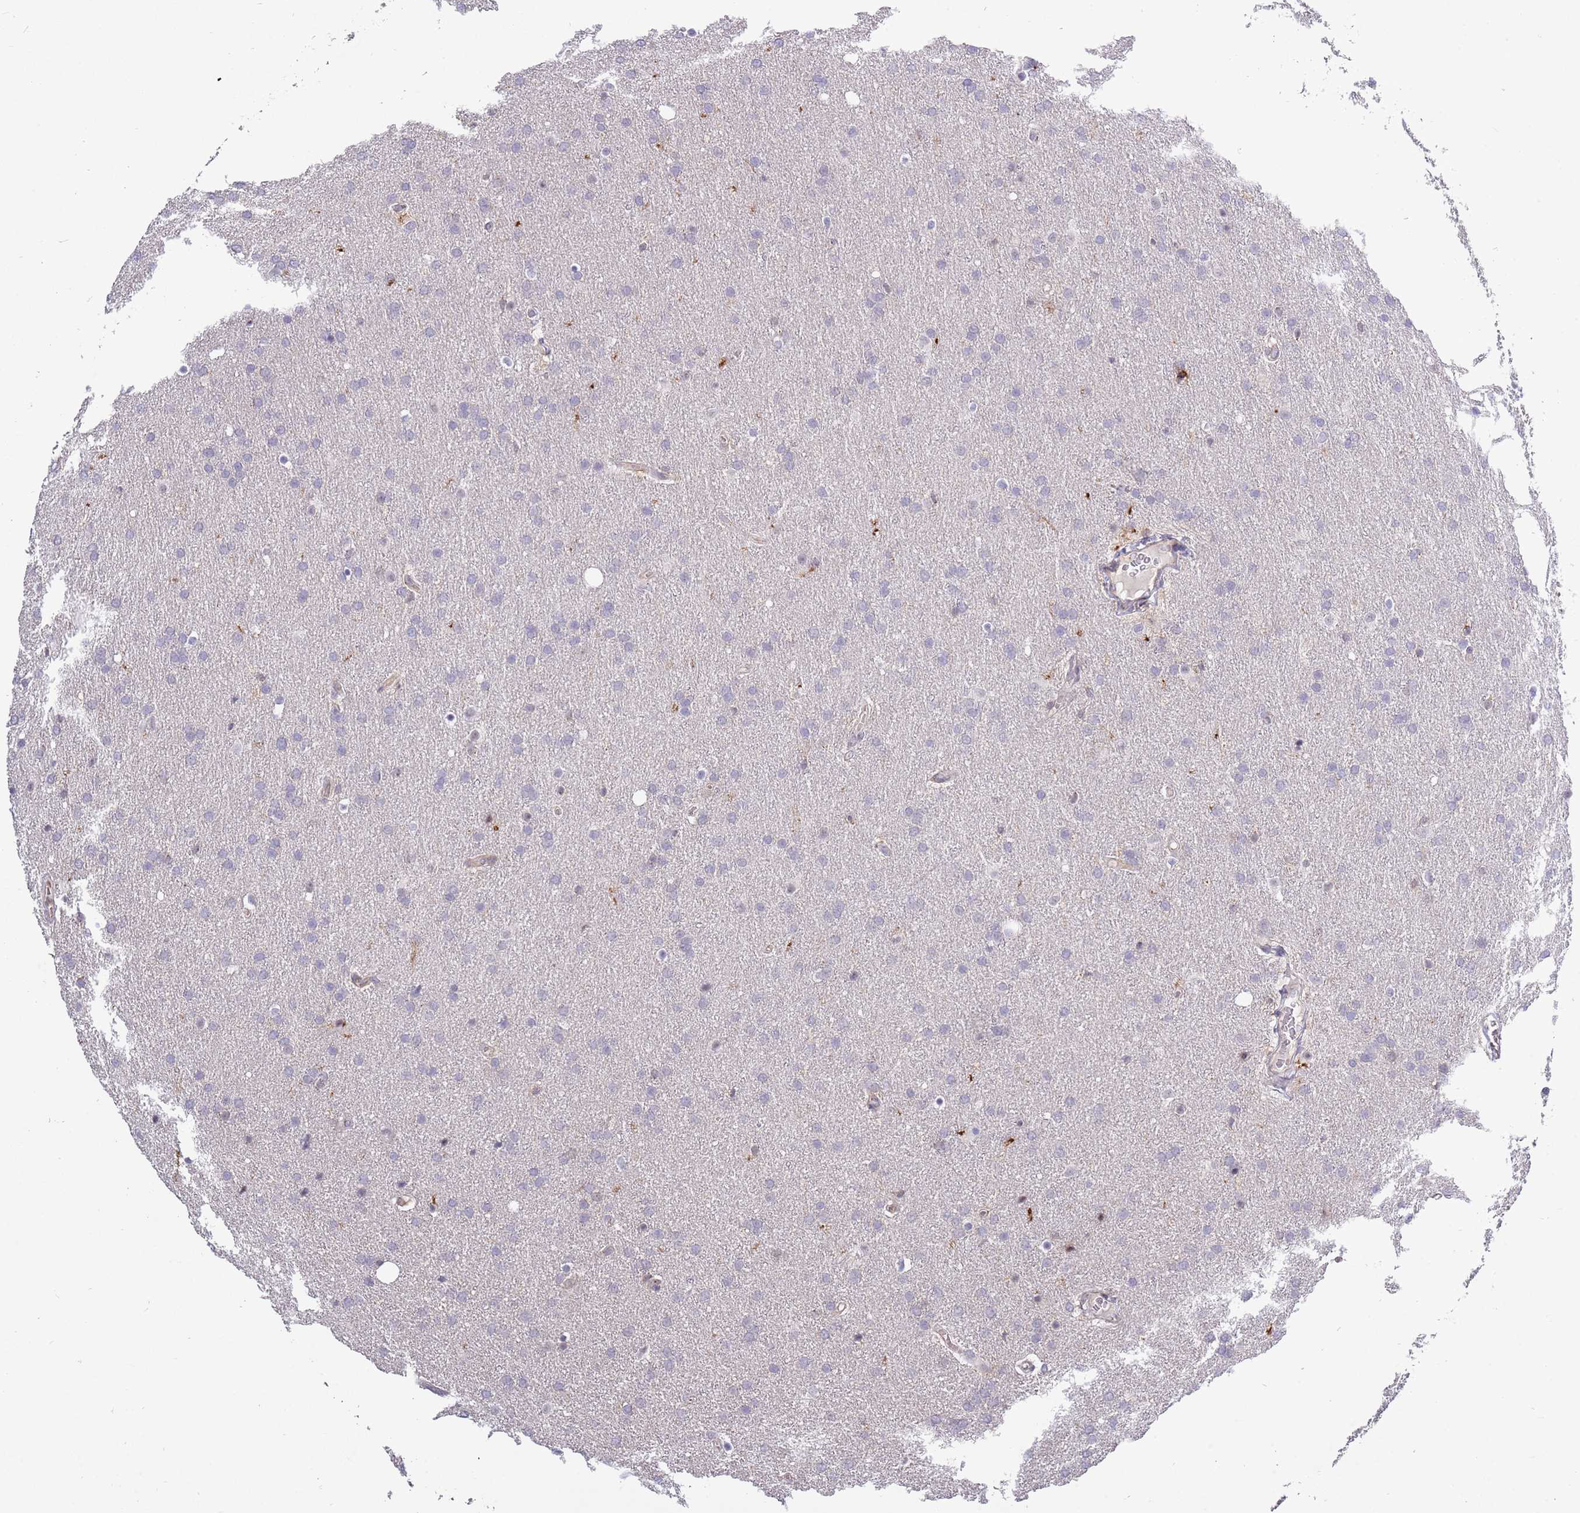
{"staining": {"intensity": "negative", "quantity": "none", "location": "none"}, "tissue": "glioma", "cell_type": "Tumor cells", "image_type": "cancer", "snomed": [{"axis": "morphology", "description": "Glioma, malignant, Low grade"}, {"axis": "topography", "description": "Brain"}], "caption": "The immunohistochemistry micrograph has no significant staining in tumor cells of glioma tissue.", "gene": "CCNJL", "patient": {"sex": "female", "age": 32}}